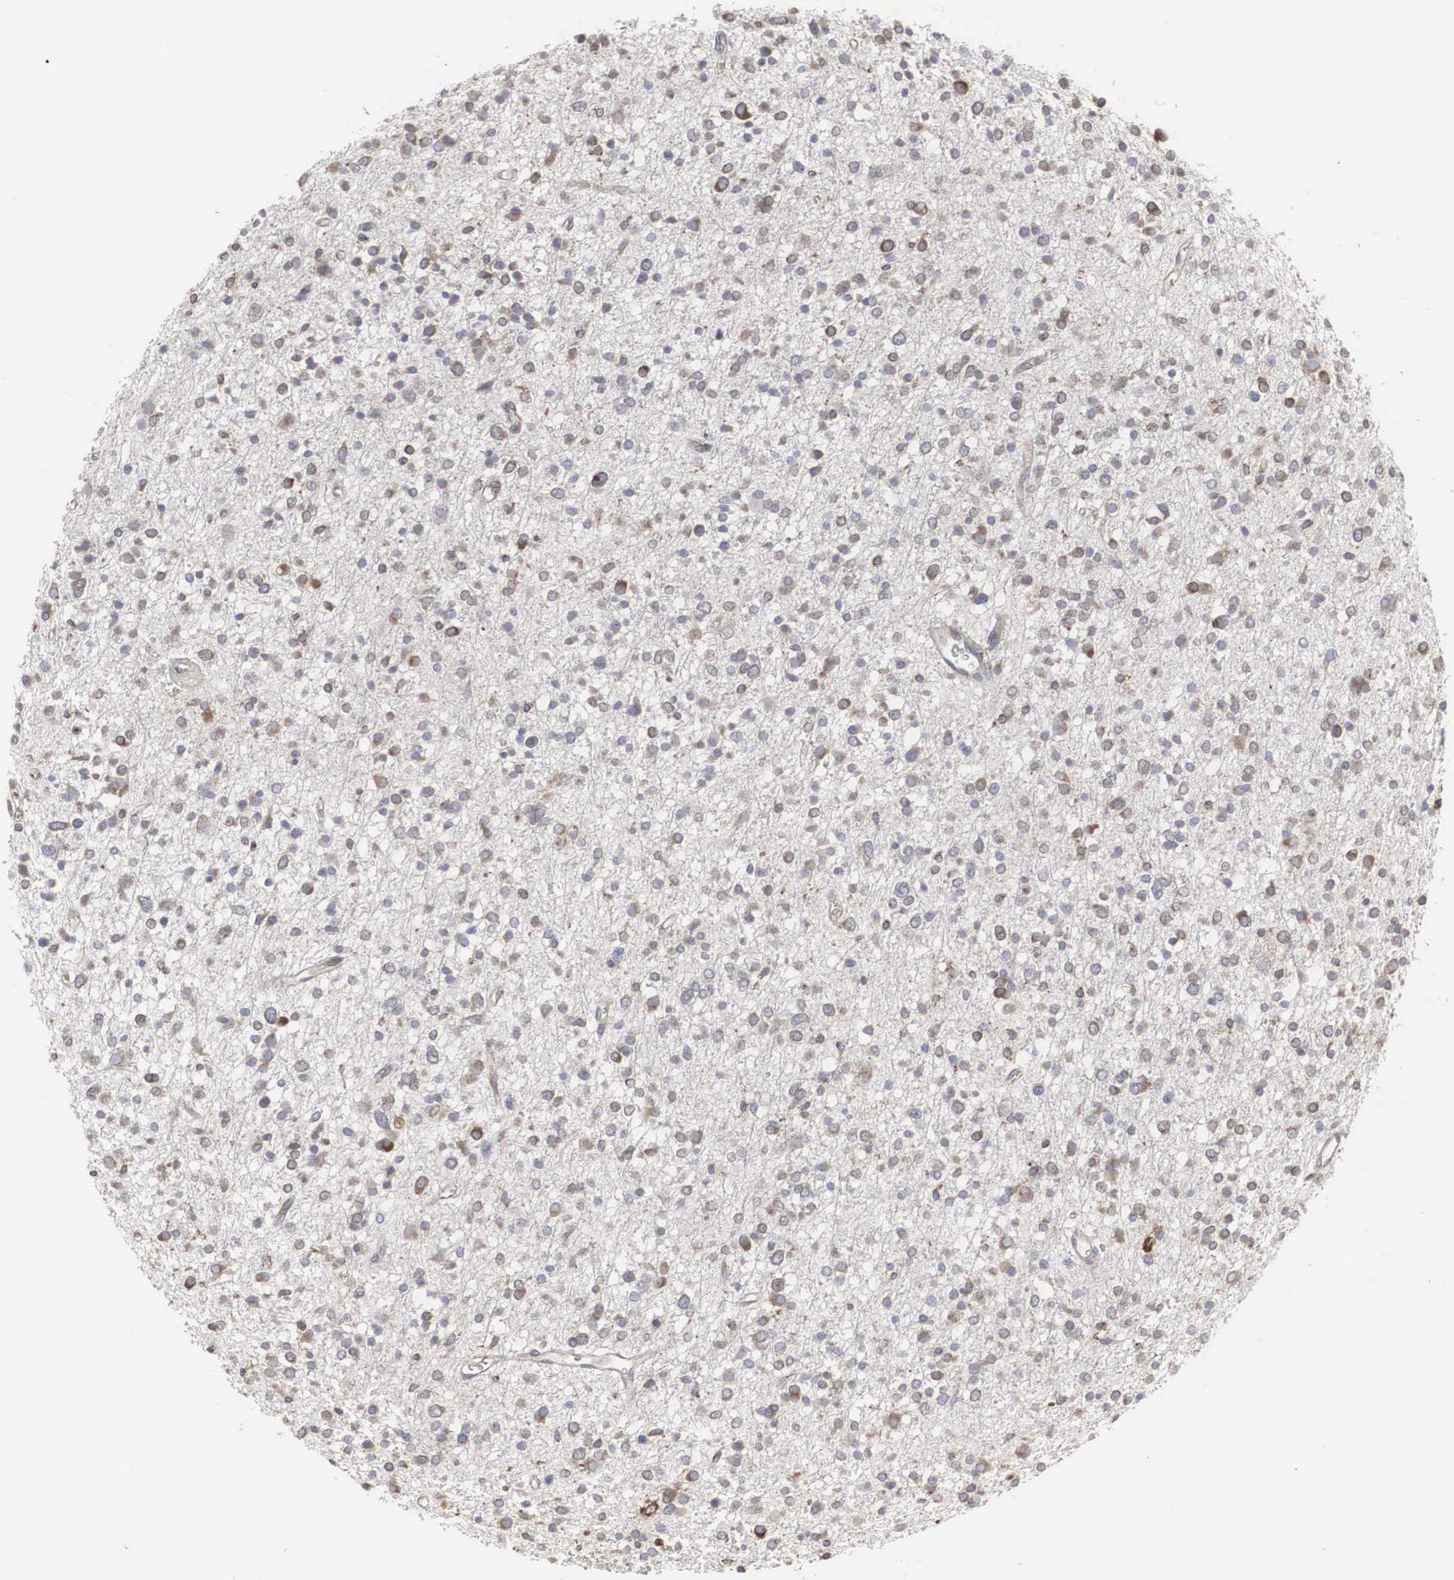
{"staining": {"intensity": "moderate", "quantity": "<25%", "location": "cytoplasmic/membranous"}, "tissue": "glioma", "cell_type": "Tumor cells", "image_type": "cancer", "snomed": [{"axis": "morphology", "description": "Glioma, malignant, Low grade"}, {"axis": "topography", "description": "Brain"}], "caption": "About <25% of tumor cells in low-grade glioma (malignant) exhibit moderate cytoplasmic/membranous protein positivity as visualized by brown immunohistochemical staining.", "gene": "MIA2", "patient": {"sex": "female", "age": 36}}